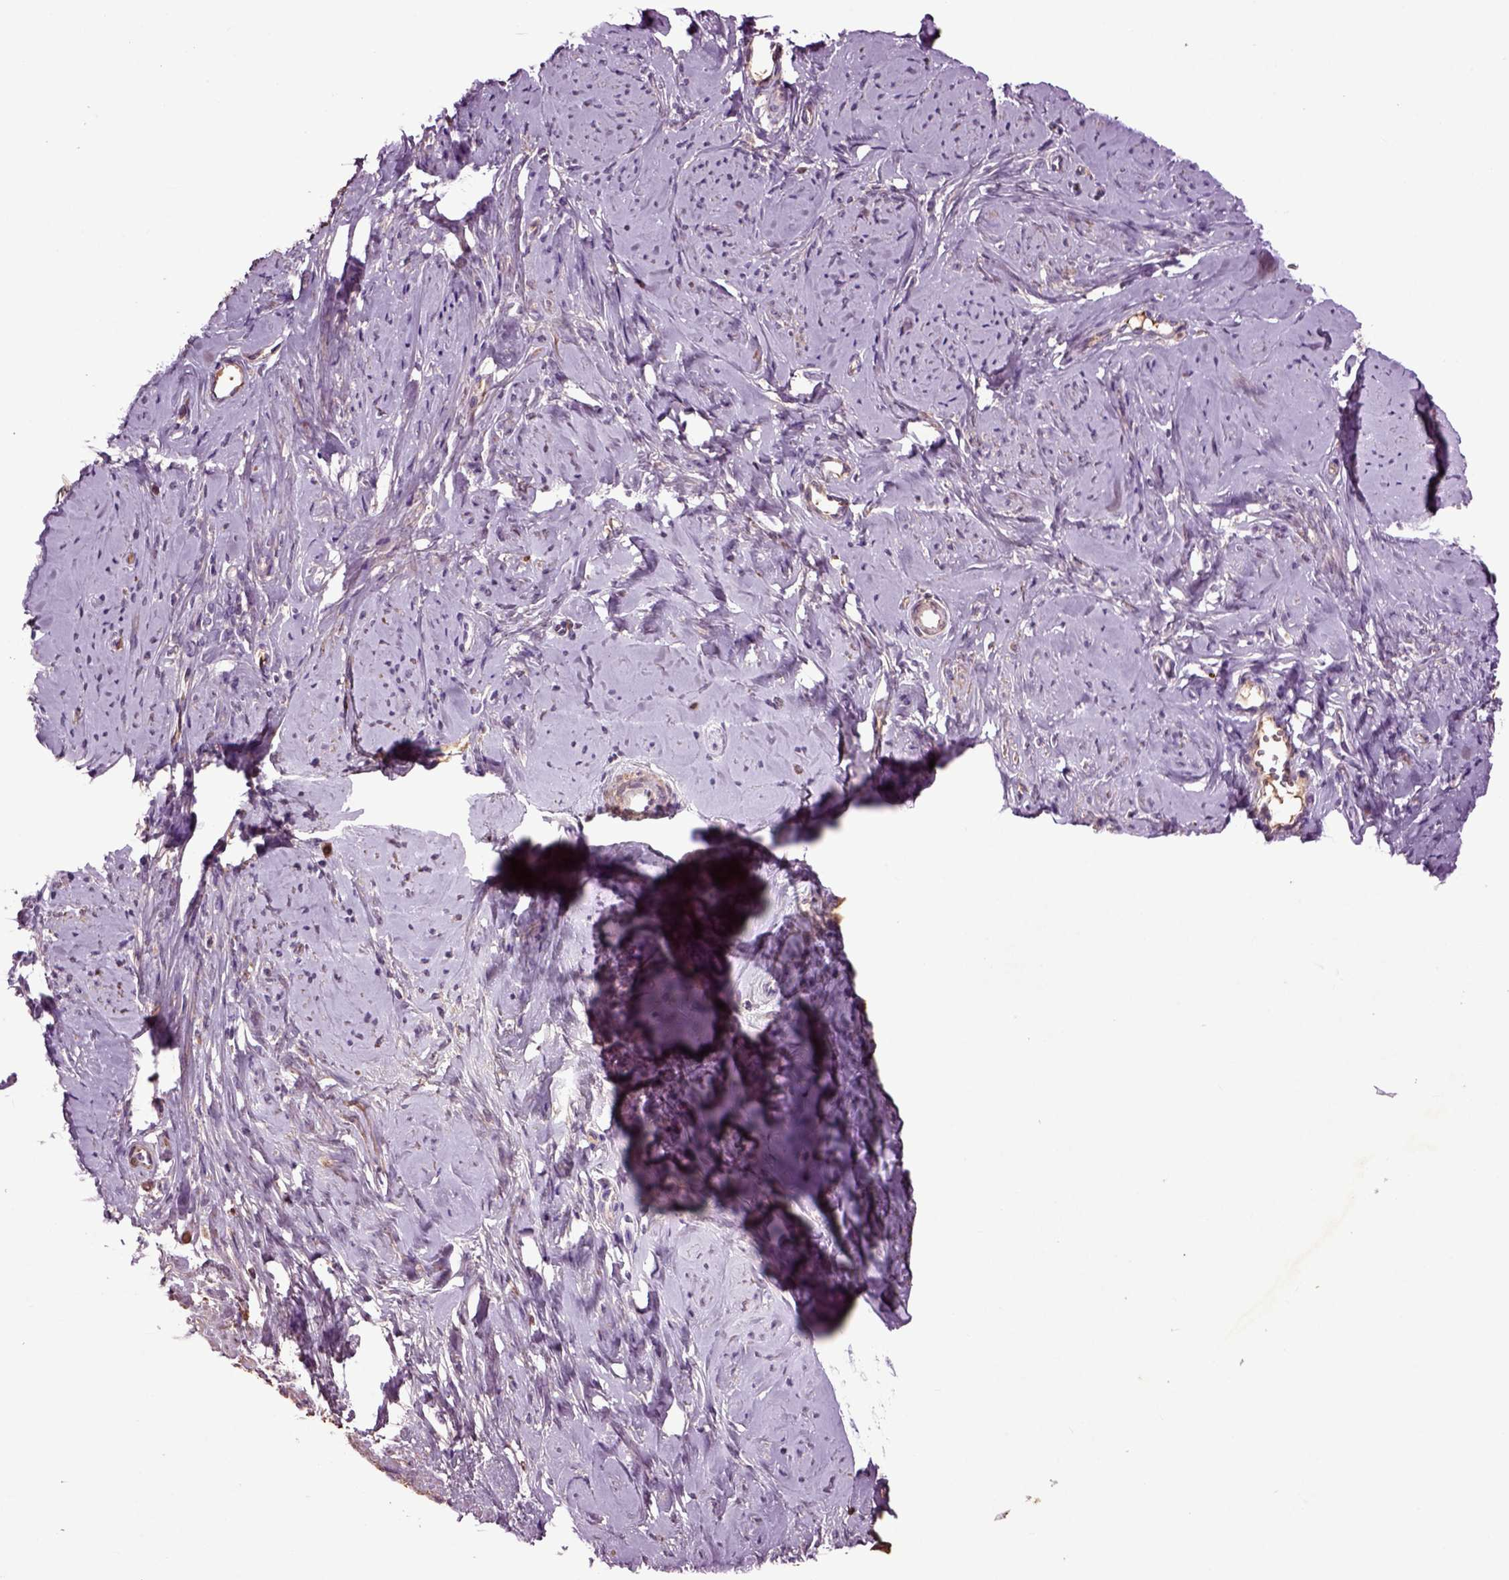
{"staining": {"intensity": "moderate", "quantity": "25%-75%", "location": "cytoplasmic/membranous"}, "tissue": "smooth muscle", "cell_type": "Smooth muscle cells", "image_type": "normal", "snomed": [{"axis": "morphology", "description": "Normal tissue, NOS"}, {"axis": "topography", "description": "Smooth muscle"}], "caption": "Human smooth muscle stained with a brown dye demonstrates moderate cytoplasmic/membranous positive staining in approximately 25%-75% of smooth muscle cells.", "gene": "SPON1", "patient": {"sex": "female", "age": 48}}